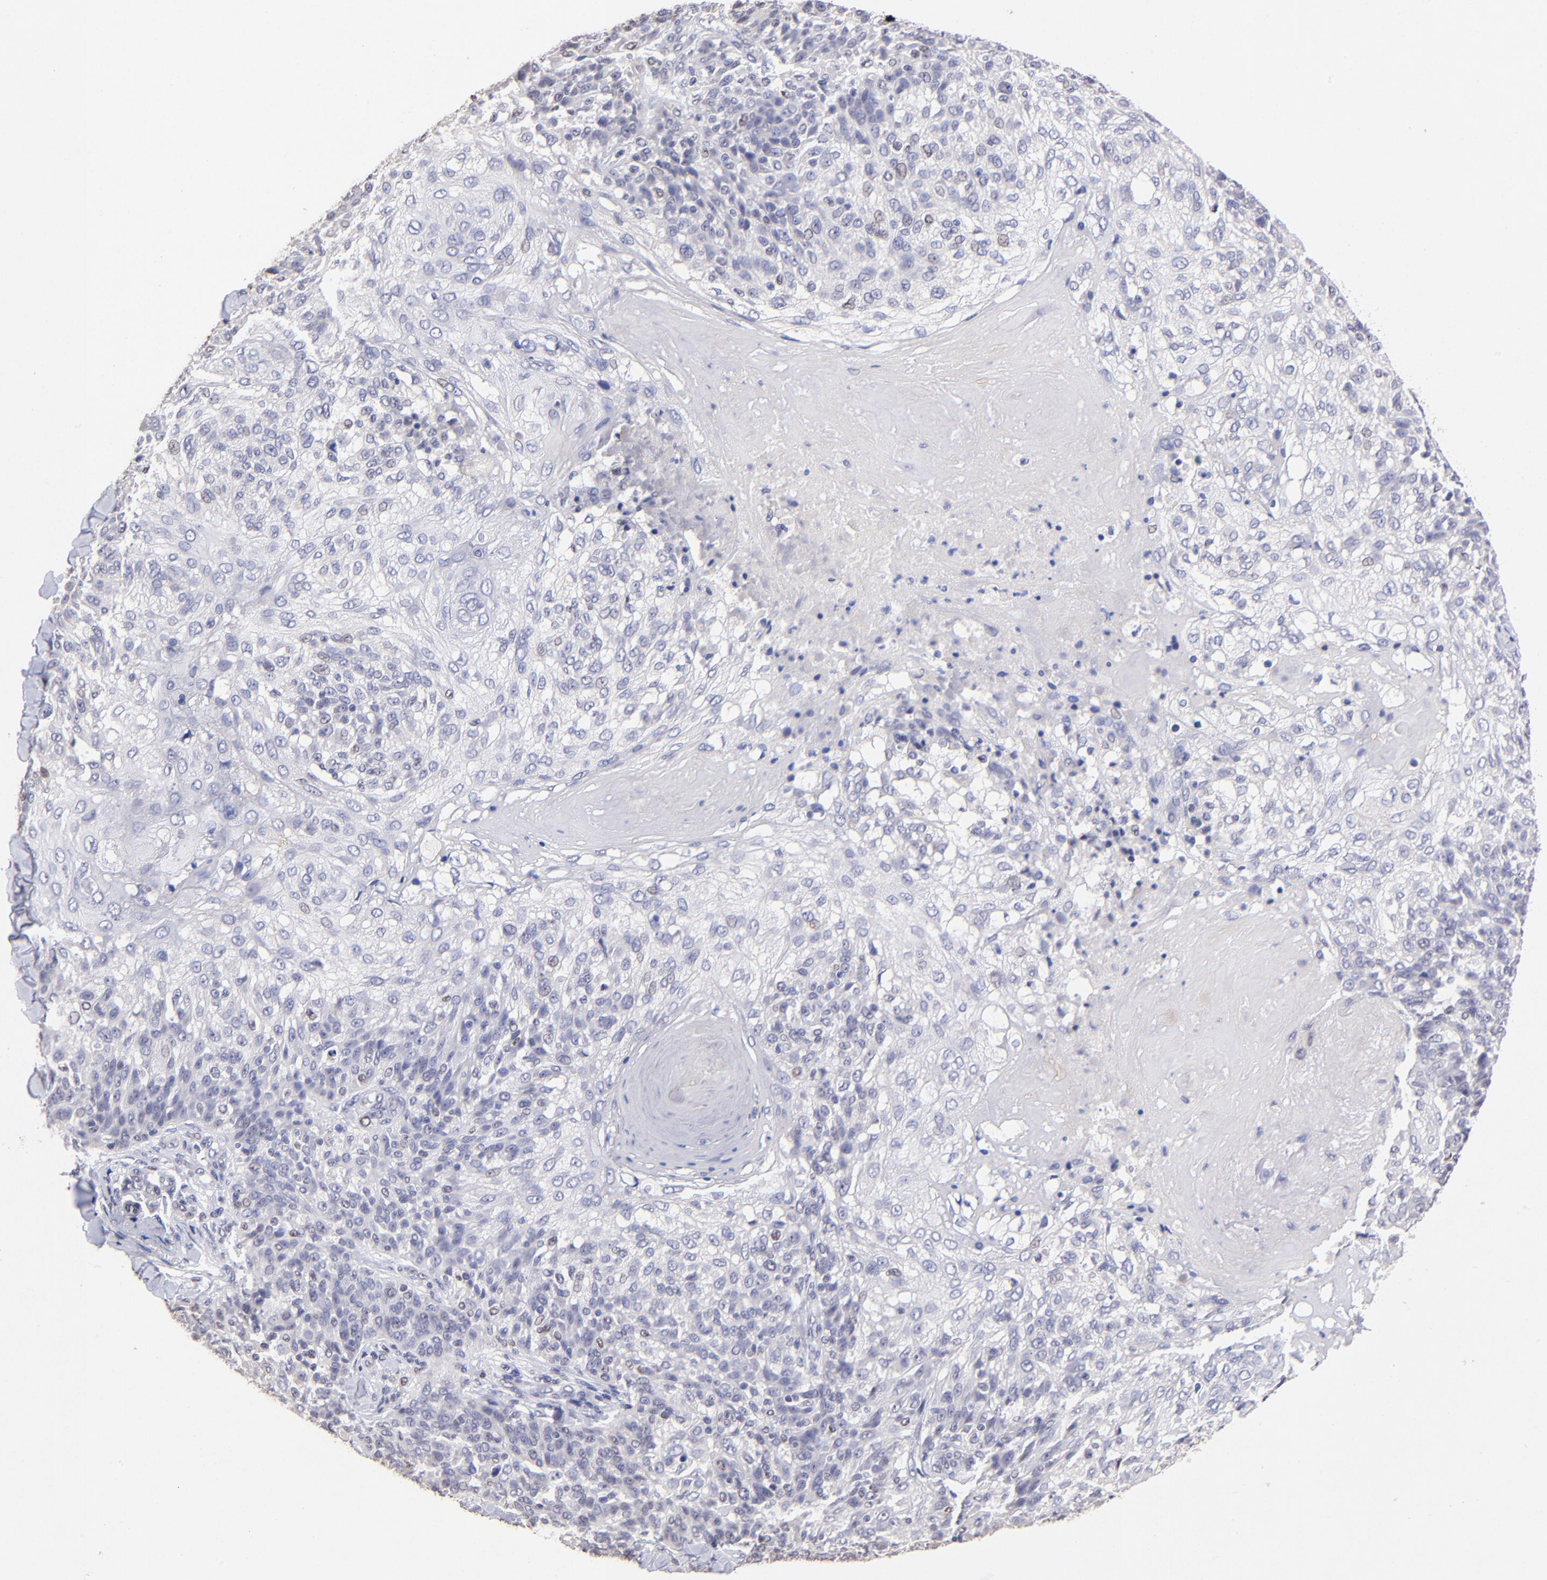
{"staining": {"intensity": "negative", "quantity": "none", "location": "none"}, "tissue": "skin cancer", "cell_type": "Tumor cells", "image_type": "cancer", "snomed": [{"axis": "morphology", "description": "Normal tissue, NOS"}, {"axis": "morphology", "description": "Squamous cell carcinoma, NOS"}, {"axis": "topography", "description": "Skin"}], "caption": "This photomicrograph is of skin squamous cell carcinoma stained with immunohistochemistry to label a protein in brown with the nuclei are counter-stained blue. There is no expression in tumor cells.", "gene": "DNMT1", "patient": {"sex": "female", "age": 83}}